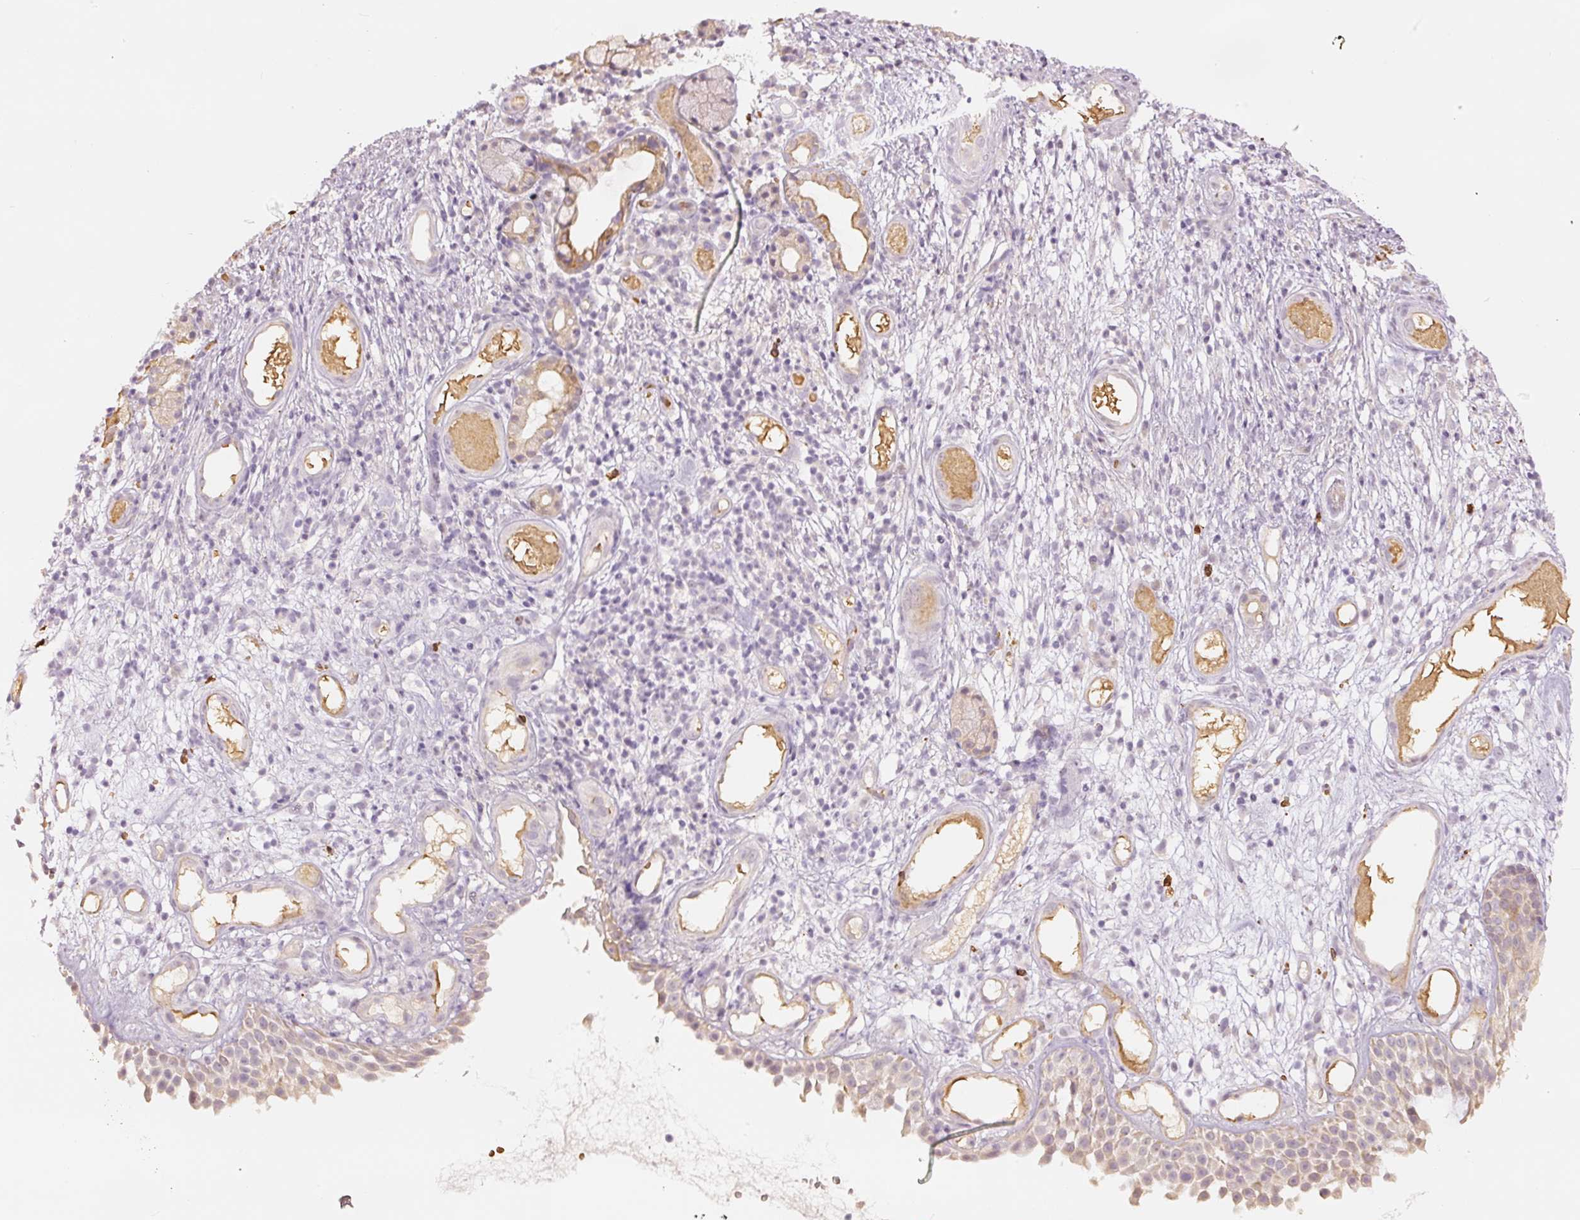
{"staining": {"intensity": "moderate", "quantity": "25%-75%", "location": "cytoplasmic/membranous"}, "tissue": "nasopharynx", "cell_type": "Respiratory epithelial cells", "image_type": "normal", "snomed": [{"axis": "morphology", "description": "Normal tissue, NOS"}, {"axis": "morphology", "description": "Inflammation, NOS"}, {"axis": "topography", "description": "Nasopharynx"}], "caption": "Immunohistochemistry (IHC) of unremarkable human nasopharynx demonstrates medium levels of moderate cytoplasmic/membranous positivity in about 25%-75% of respiratory epithelial cells.", "gene": "GZMA", "patient": {"sex": "male", "age": 54}}